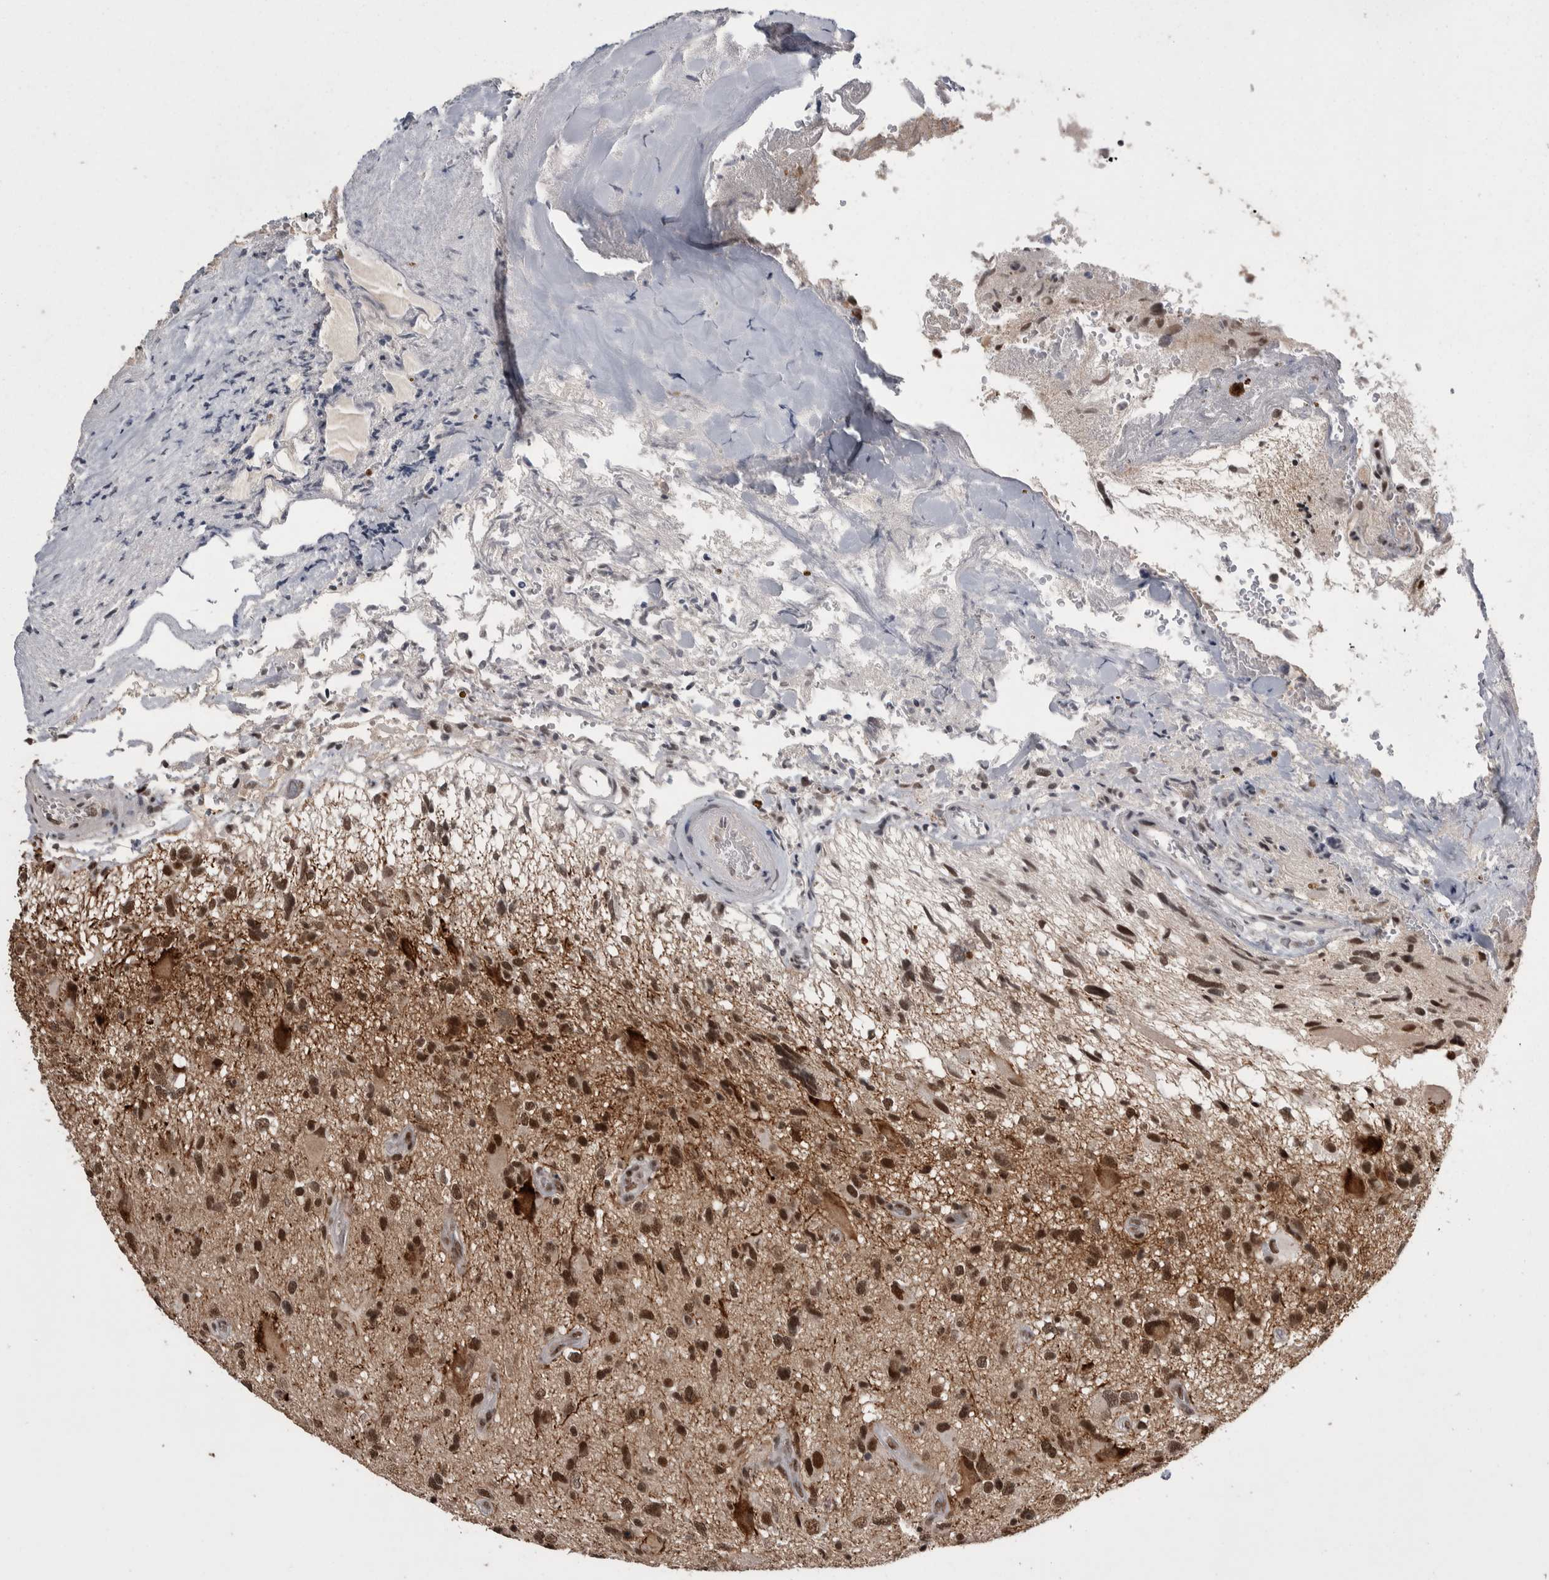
{"staining": {"intensity": "strong", "quantity": ">75%", "location": "nuclear"}, "tissue": "glioma", "cell_type": "Tumor cells", "image_type": "cancer", "snomed": [{"axis": "morphology", "description": "Glioma, malignant, High grade"}, {"axis": "topography", "description": "Brain"}], "caption": "Human glioma stained with a brown dye displays strong nuclear positive positivity in about >75% of tumor cells.", "gene": "DMTF1", "patient": {"sex": "male", "age": 33}}